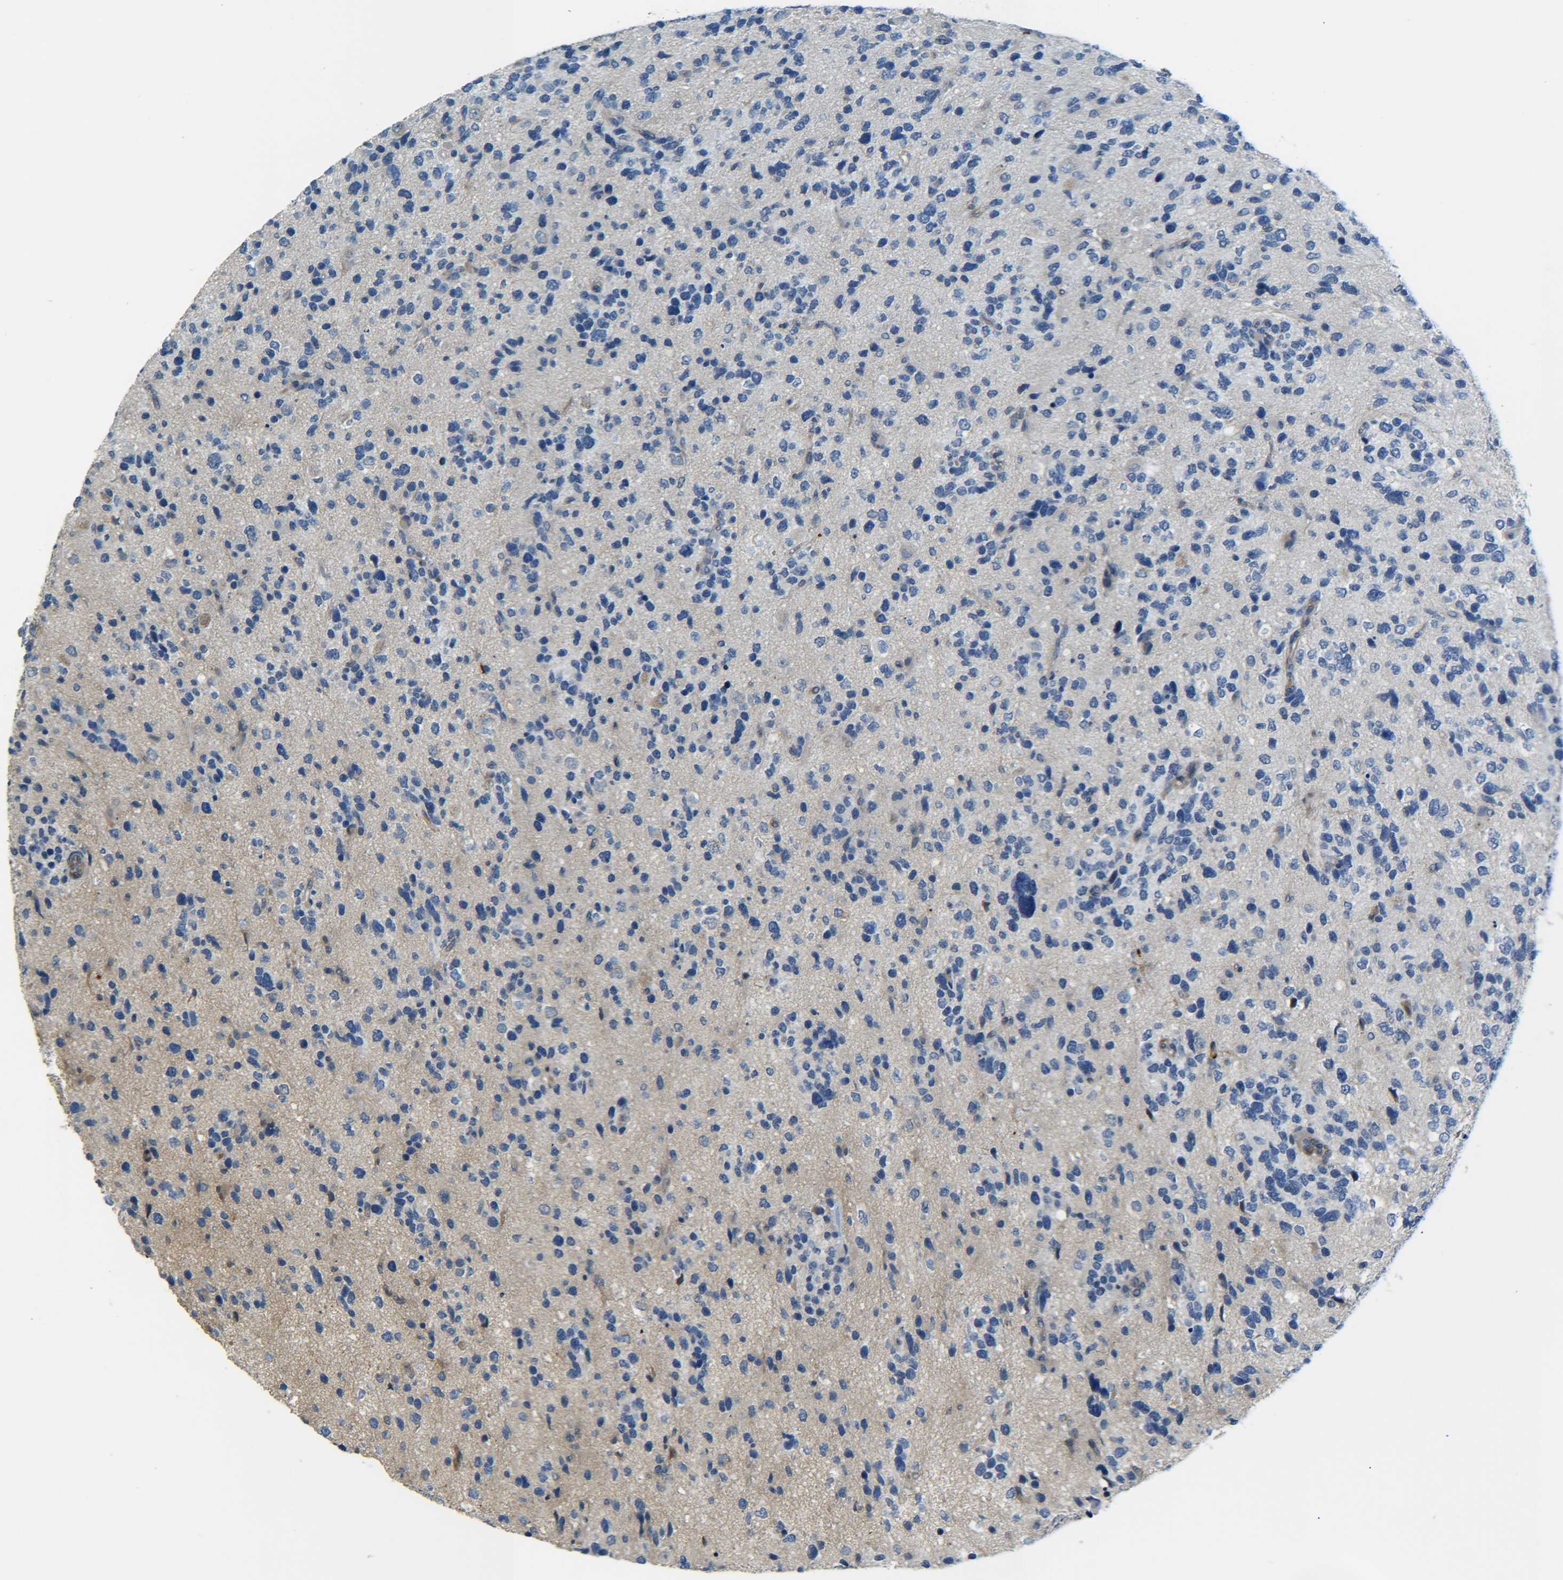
{"staining": {"intensity": "negative", "quantity": "none", "location": "none"}, "tissue": "glioma", "cell_type": "Tumor cells", "image_type": "cancer", "snomed": [{"axis": "morphology", "description": "Glioma, malignant, High grade"}, {"axis": "topography", "description": "Brain"}], "caption": "Protein analysis of high-grade glioma (malignant) displays no significant expression in tumor cells. The staining is performed using DAB brown chromogen with nuclei counter-stained in using hematoxylin.", "gene": "MEIS1", "patient": {"sex": "female", "age": 58}}